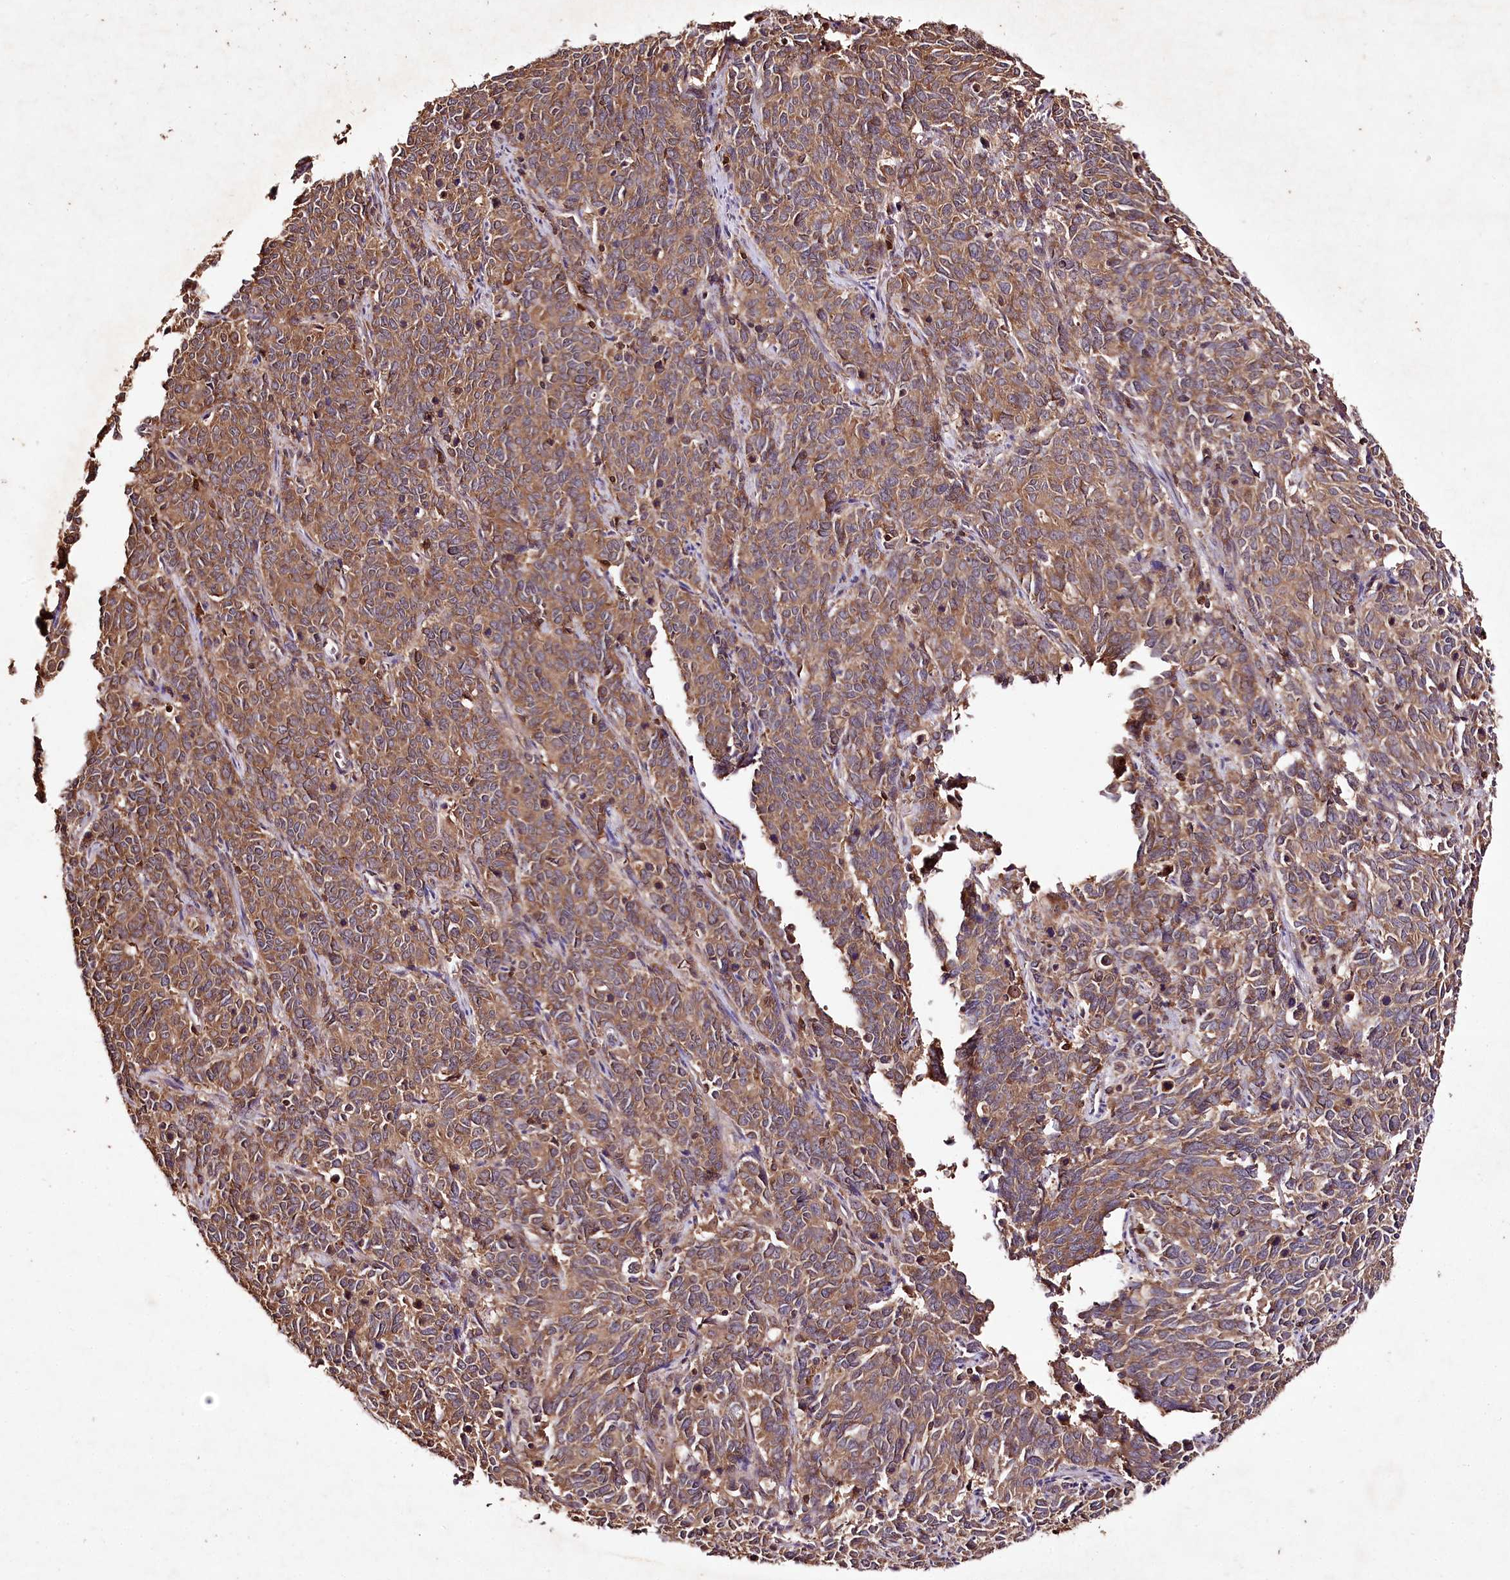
{"staining": {"intensity": "moderate", "quantity": ">75%", "location": "cytoplasmic/membranous"}, "tissue": "cervical cancer", "cell_type": "Tumor cells", "image_type": "cancer", "snomed": [{"axis": "morphology", "description": "Squamous cell carcinoma, NOS"}, {"axis": "topography", "description": "Cervix"}], "caption": "Moderate cytoplasmic/membranous protein positivity is present in approximately >75% of tumor cells in squamous cell carcinoma (cervical).", "gene": "FAM53B", "patient": {"sex": "female", "age": 60}}